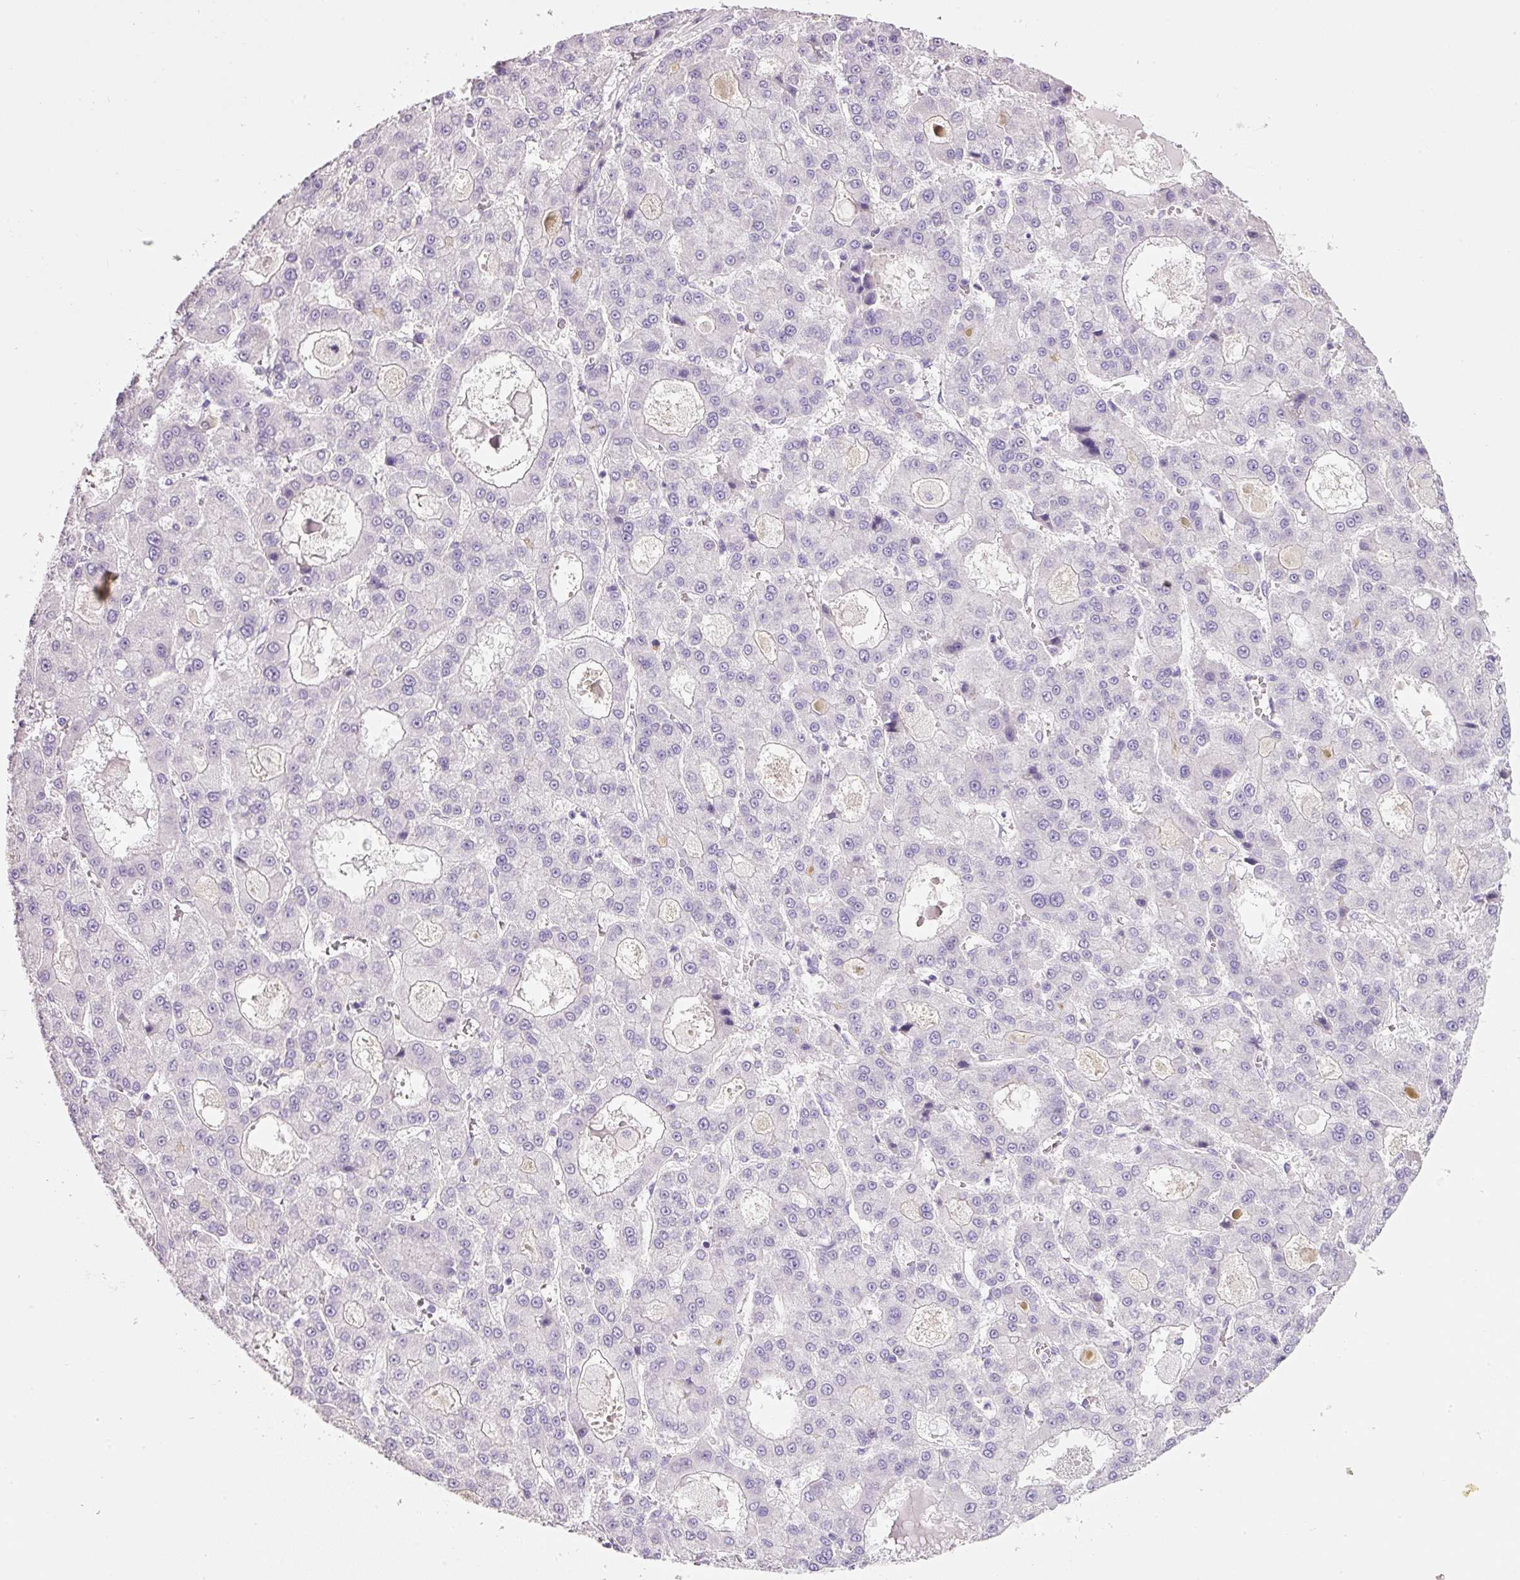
{"staining": {"intensity": "negative", "quantity": "none", "location": "none"}, "tissue": "liver cancer", "cell_type": "Tumor cells", "image_type": "cancer", "snomed": [{"axis": "morphology", "description": "Carcinoma, Hepatocellular, NOS"}, {"axis": "topography", "description": "Liver"}], "caption": "DAB immunohistochemical staining of liver cancer (hepatocellular carcinoma) demonstrates no significant expression in tumor cells.", "gene": "SOS2", "patient": {"sex": "male", "age": 70}}